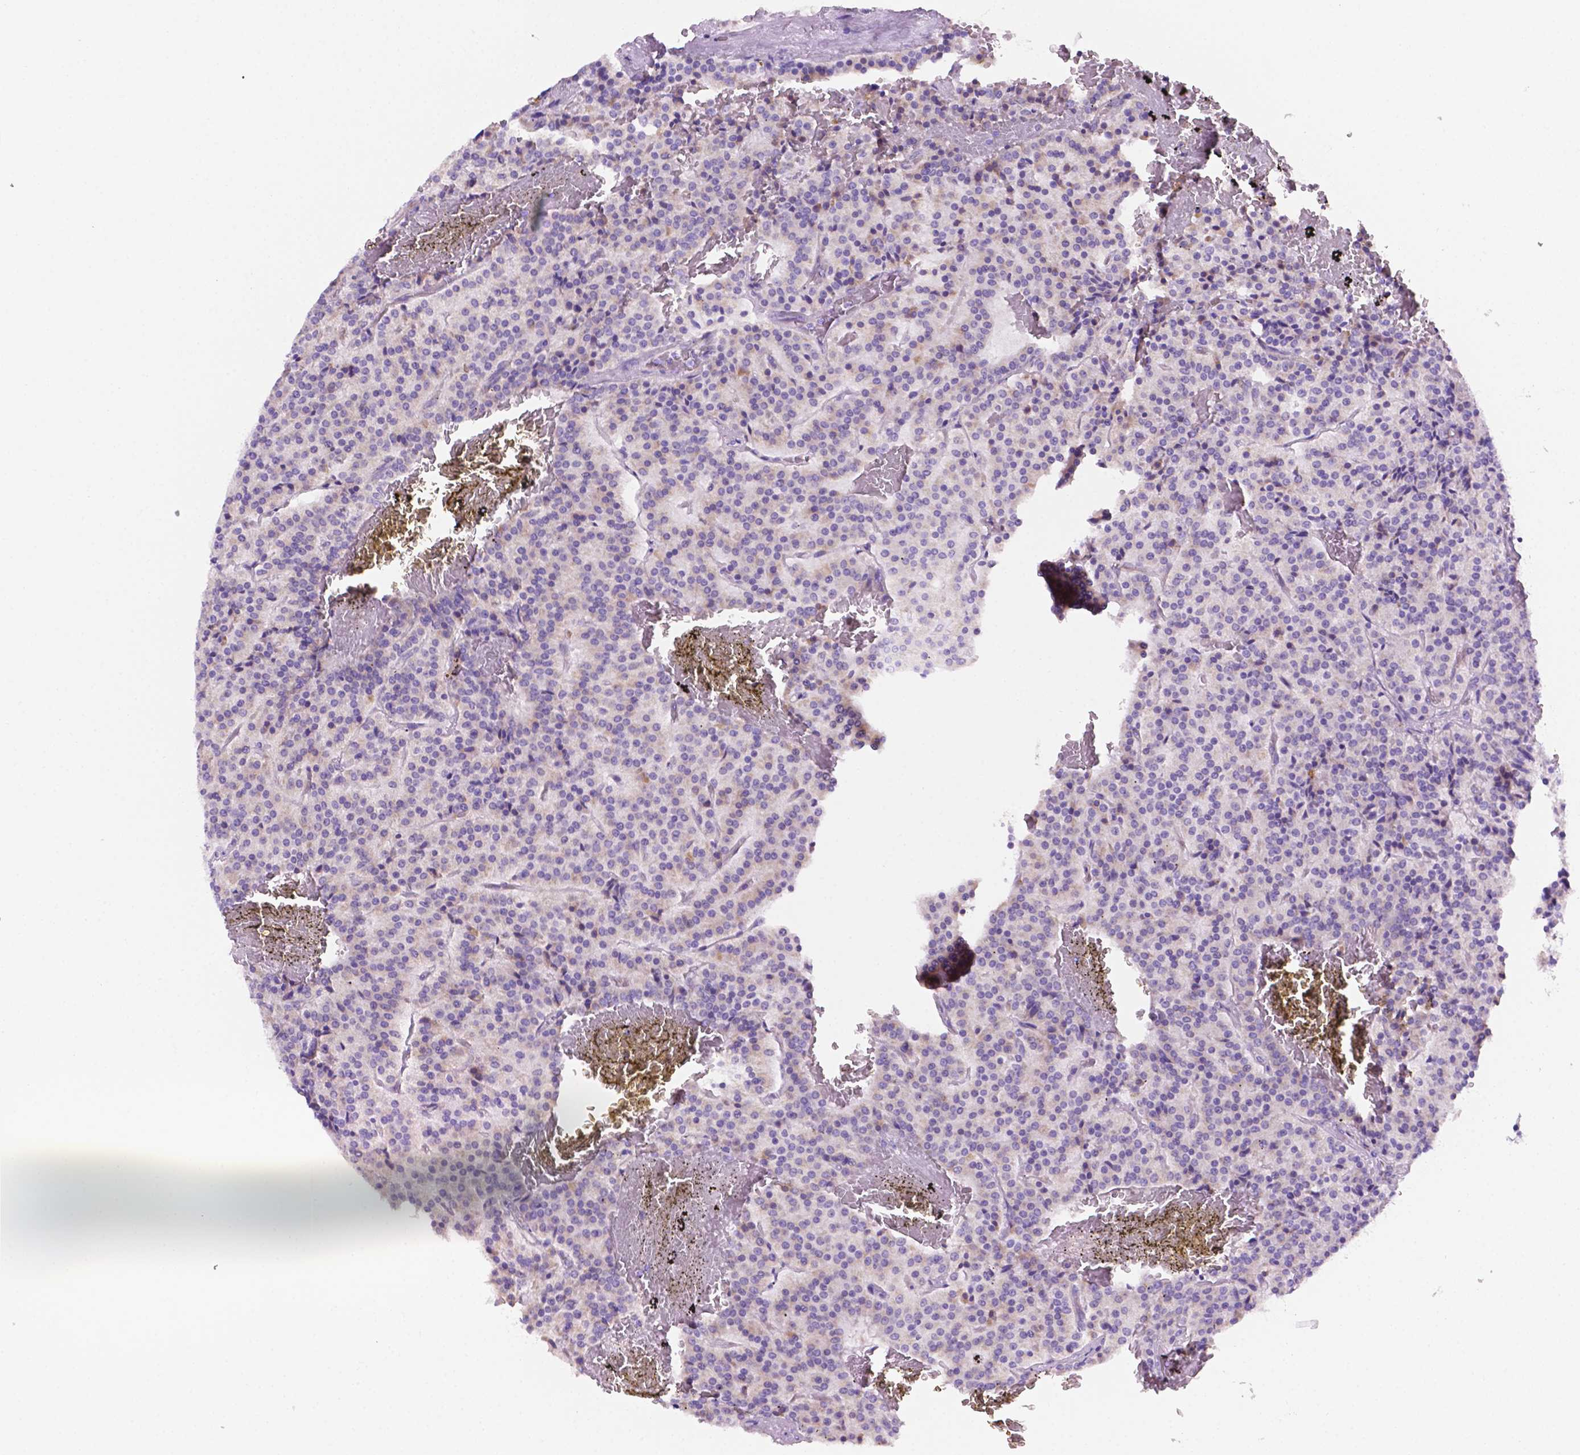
{"staining": {"intensity": "negative", "quantity": "none", "location": "none"}, "tissue": "carcinoid", "cell_type": "Tumor cells", "image_type": "cancer", "snomed": [{"axis": "morphology", "description": "Carcinoid, malignant, NOS"}, {"axis": "topography", "description": "Lung"}], "caption": "Carcinoid stained for a protein using immunohistochemistry displays no staining tumor cells.", "gene": "CEACAM7", "patient": {"sex": "male", "age": 70}}